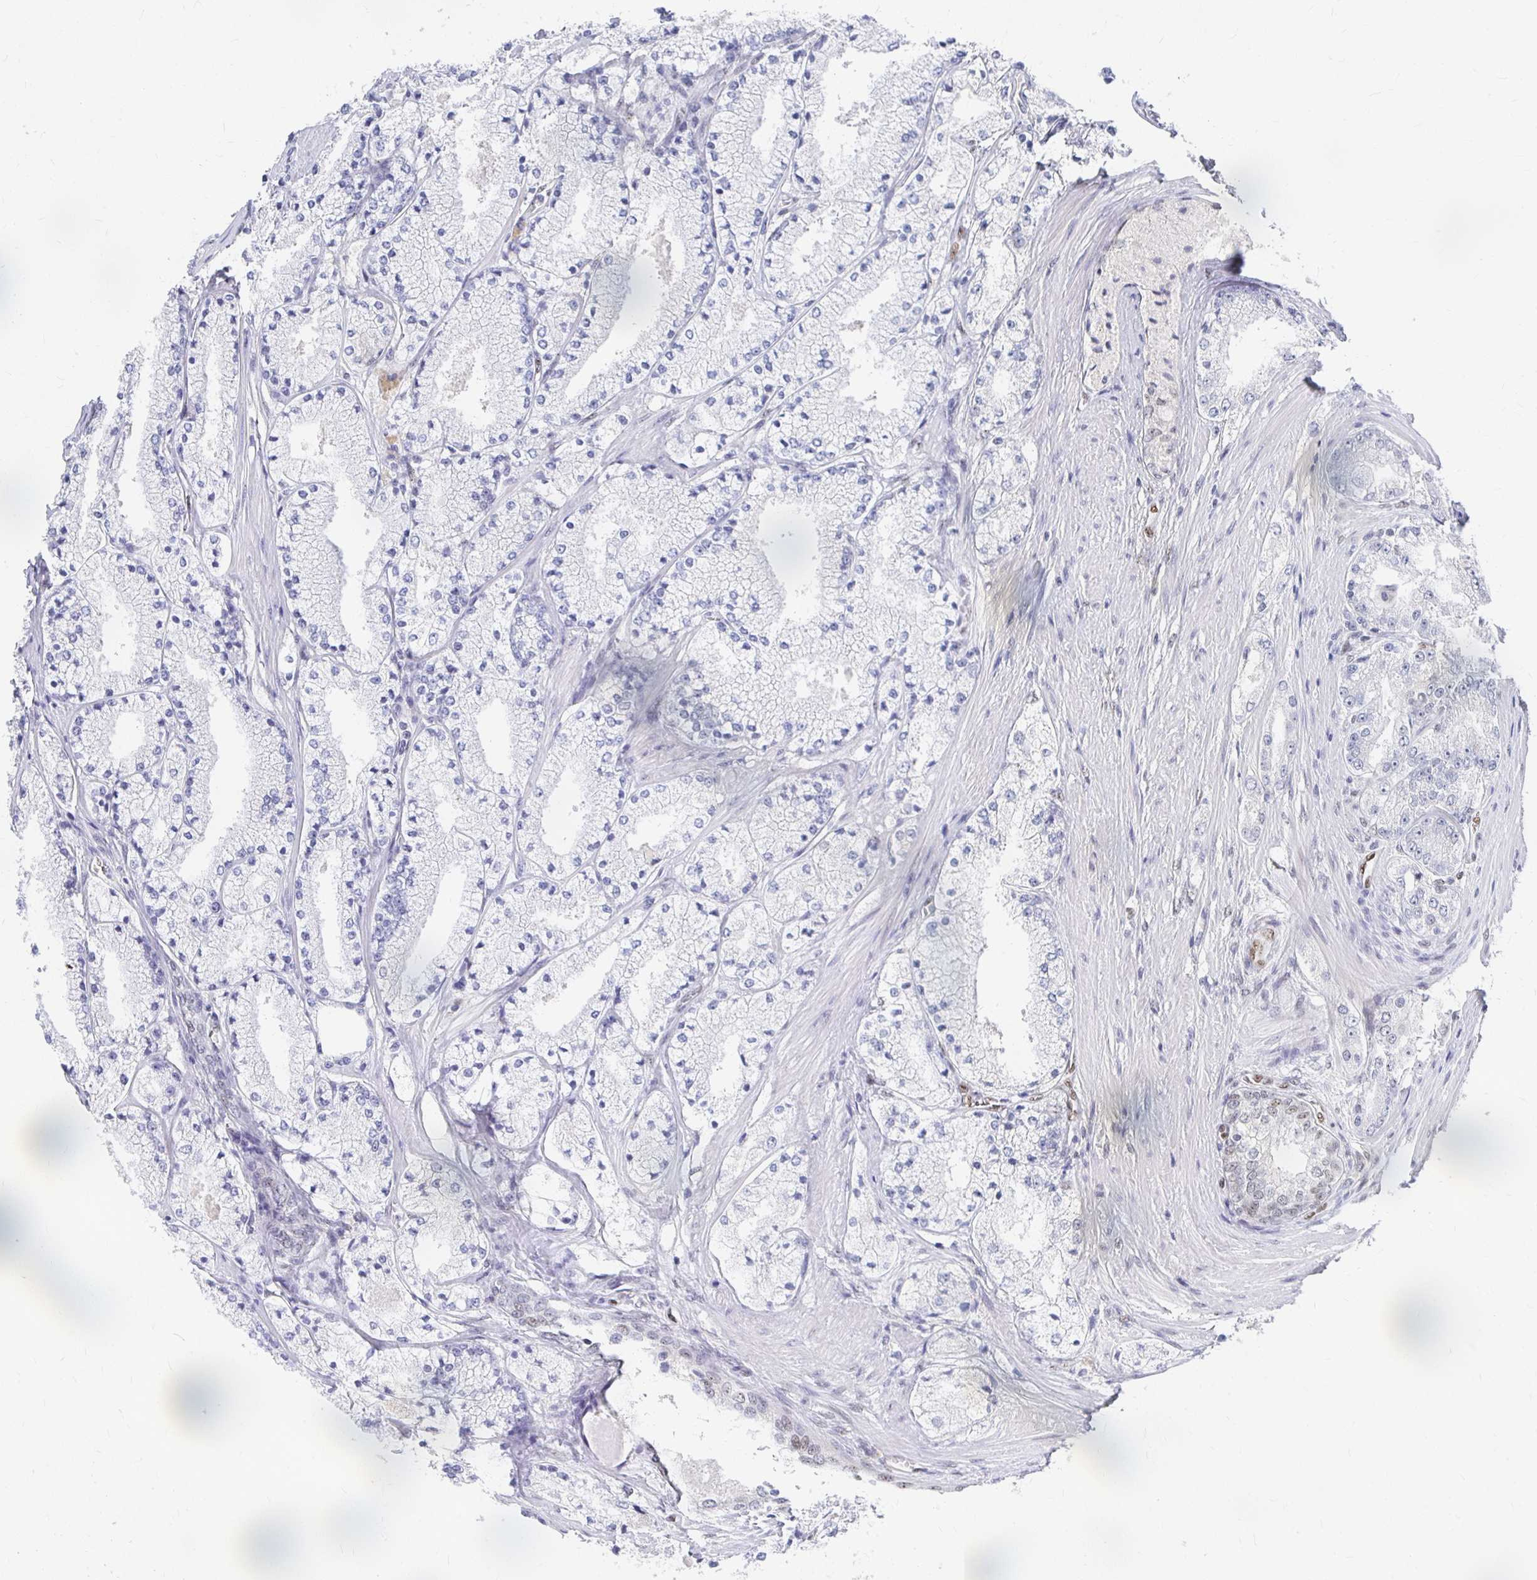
{"staining": {"intensity": "weak", "quantity": "<25%", "location": "nuclear"}, "tissue": "prostate cancer", "cell_type": "Tumor cells", "image_type": "cancer", "snomed": [{"axis": "morphology", "description": "Adenocarcinoma, High grade"}, {"axis": "topography", "description": "Prostate"}], "caption": "A histopathology image of prostate cancer stained for a protein exhibits no brown staining in tumor cells.", "gene": "CLIC3", "patient": {"sex": "male", "age": 63}}